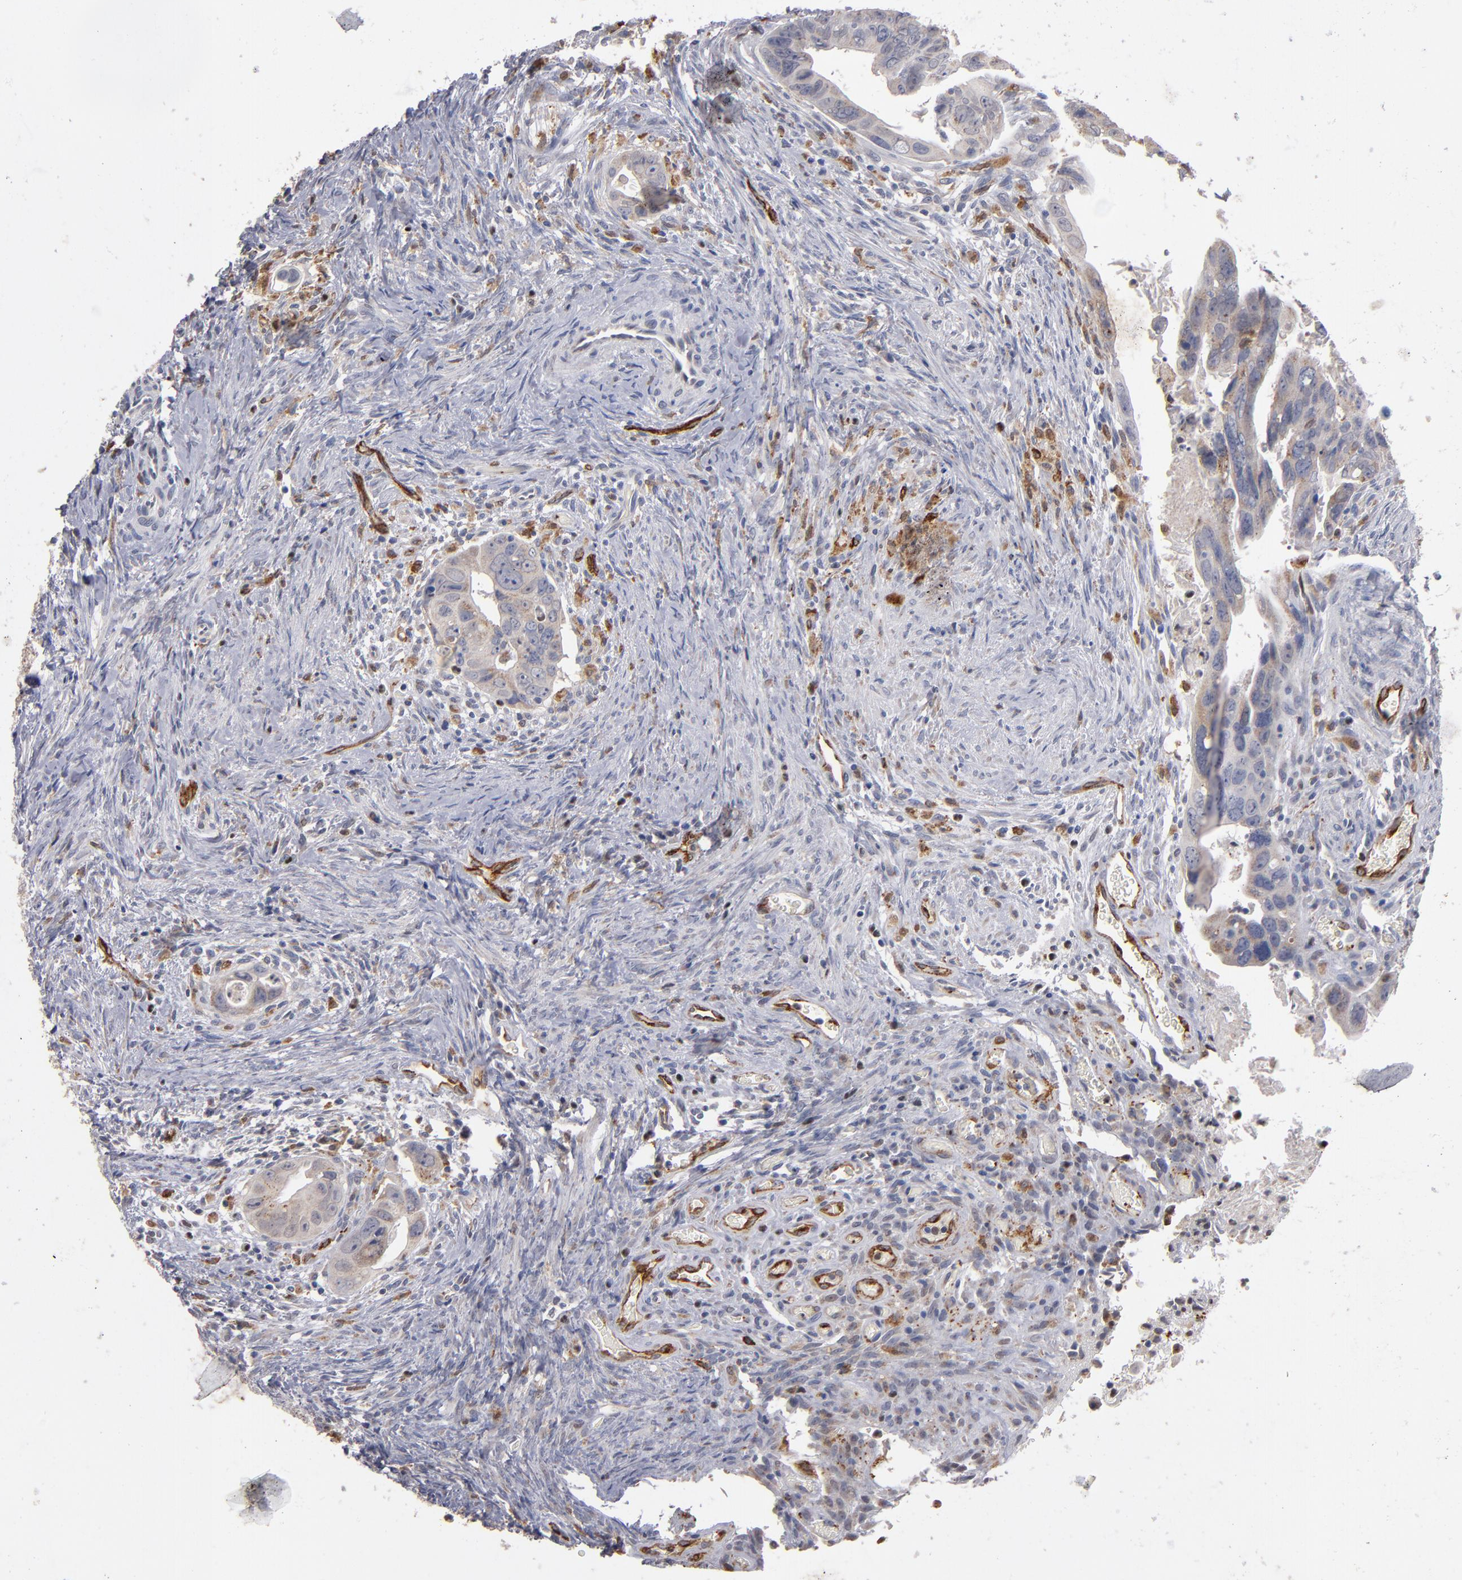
{"staining": {"intensity": "weak", "quantity": "25%-75%", "location": "cytoplasmic/membranous"}, "tissue": "colorectal cancer", "cell_type": "Tumor cells", "image_type": "cancer", "snomed": [{"axis": "morphology", "description": "Adenocarcinoma, NOS"}, {"axis": "topography", "description": "Rectum"}], "caption": "Immunohistochemical staining of colorectal cancer shows weak cytoplasmic/membranous protein staining in approximately 25%-75% of tumor cells. (Brightfield microscopy of DAB IHC at high magnification).", "gene": "SELP", "patient": {"sex": "male", "age": 53}}